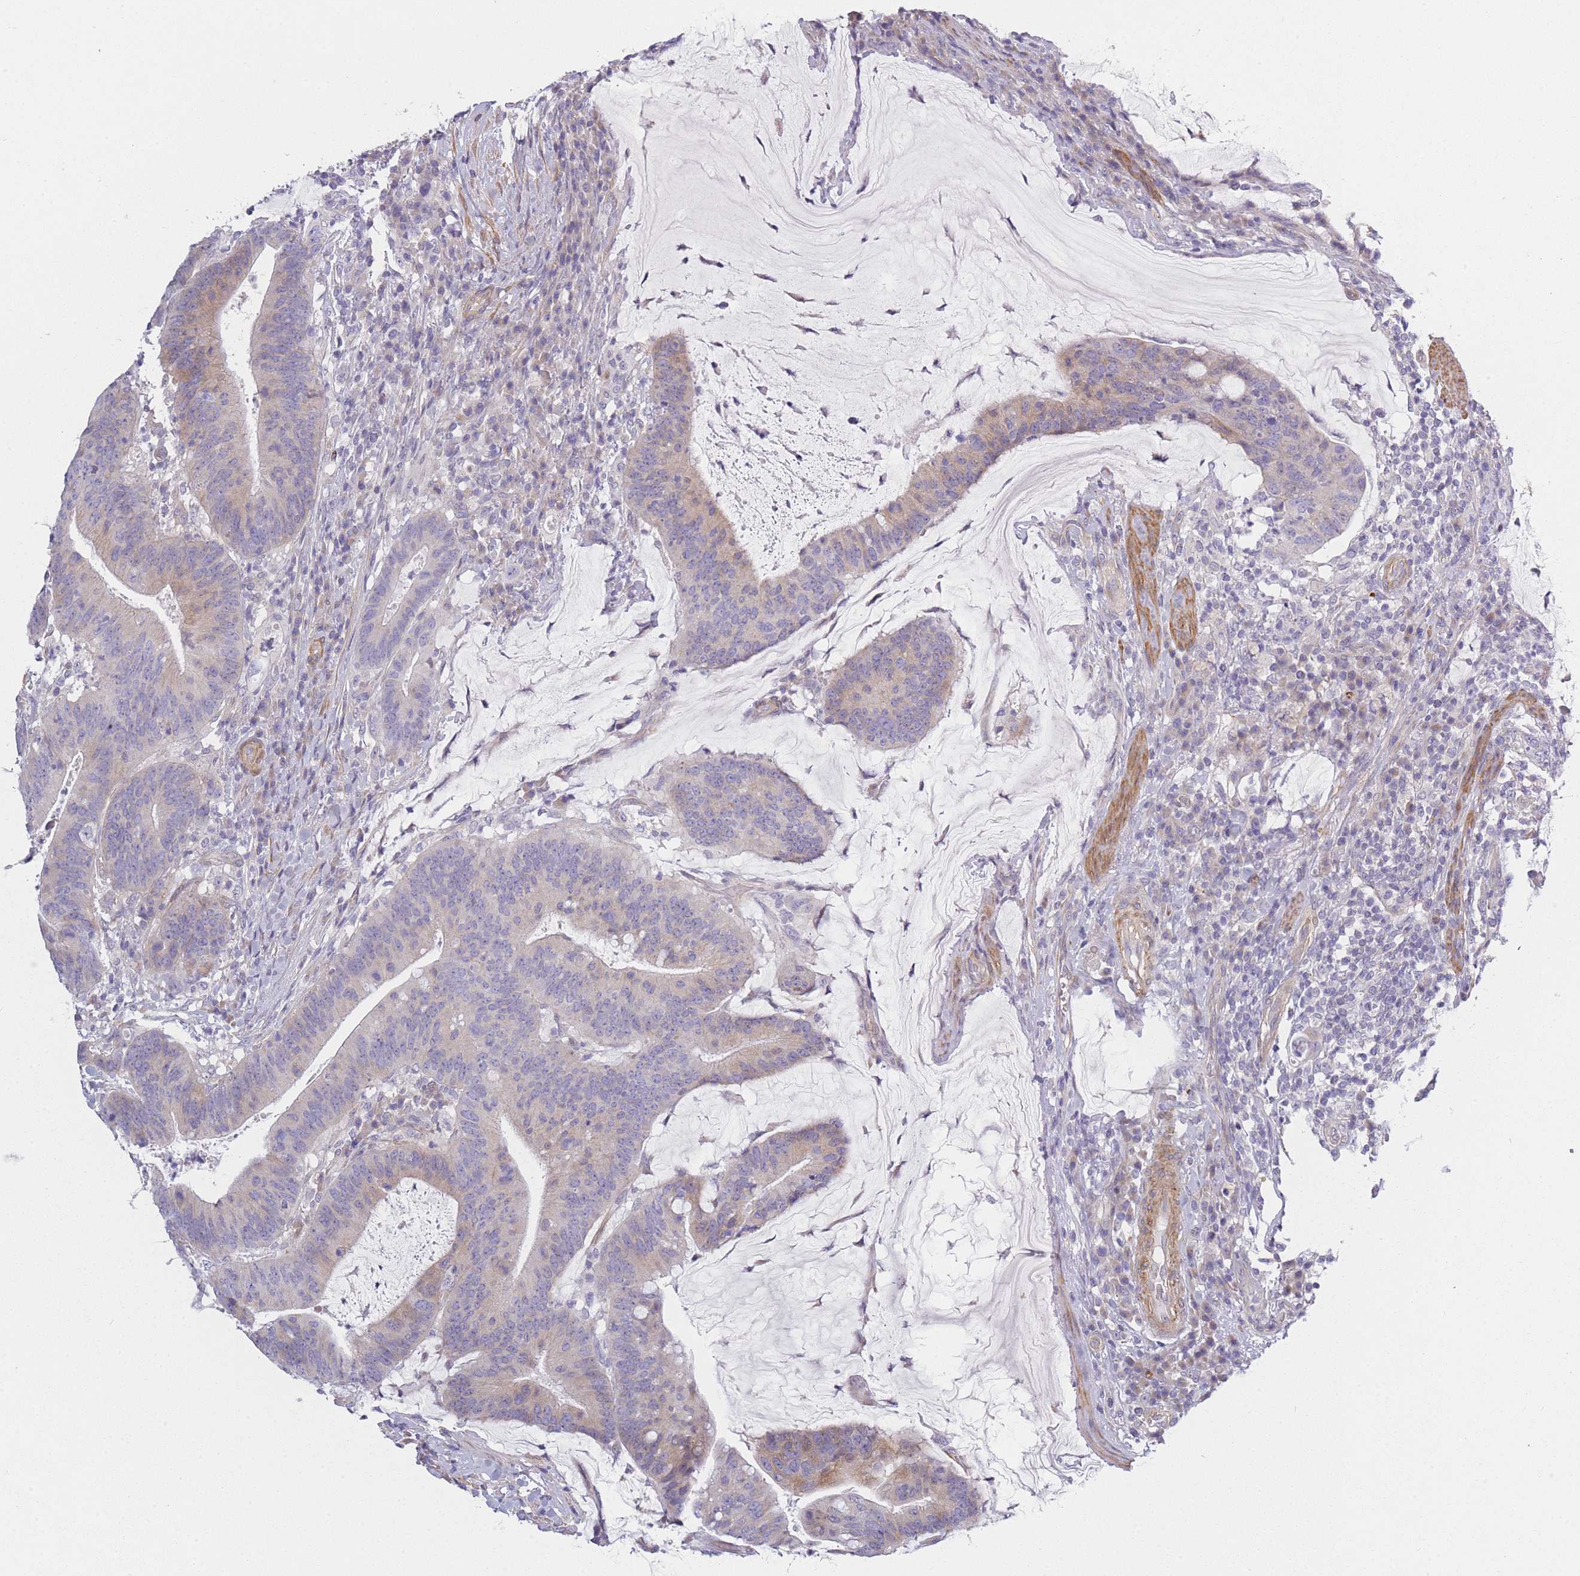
{"staining": {"intensity": "weak", "quantity": "<25%", "location": "cytoplasmic/membranous"}, "tissue": "colorectal cancer", "cell_type": "Tumor cells", "image_type": "cancer", "snomed": [{"axis": "morphology", "description": "Adenocarcinoma, NOS"}, {"axis": "topography", "description": "Colon"}], "caption": "Immunohistochemical staining of human colorectal adenocarcinoma reveals no significant staining in tumor cells.", "gene": "SLC7A6", "patient": {"sex": "female", "age": 66}}